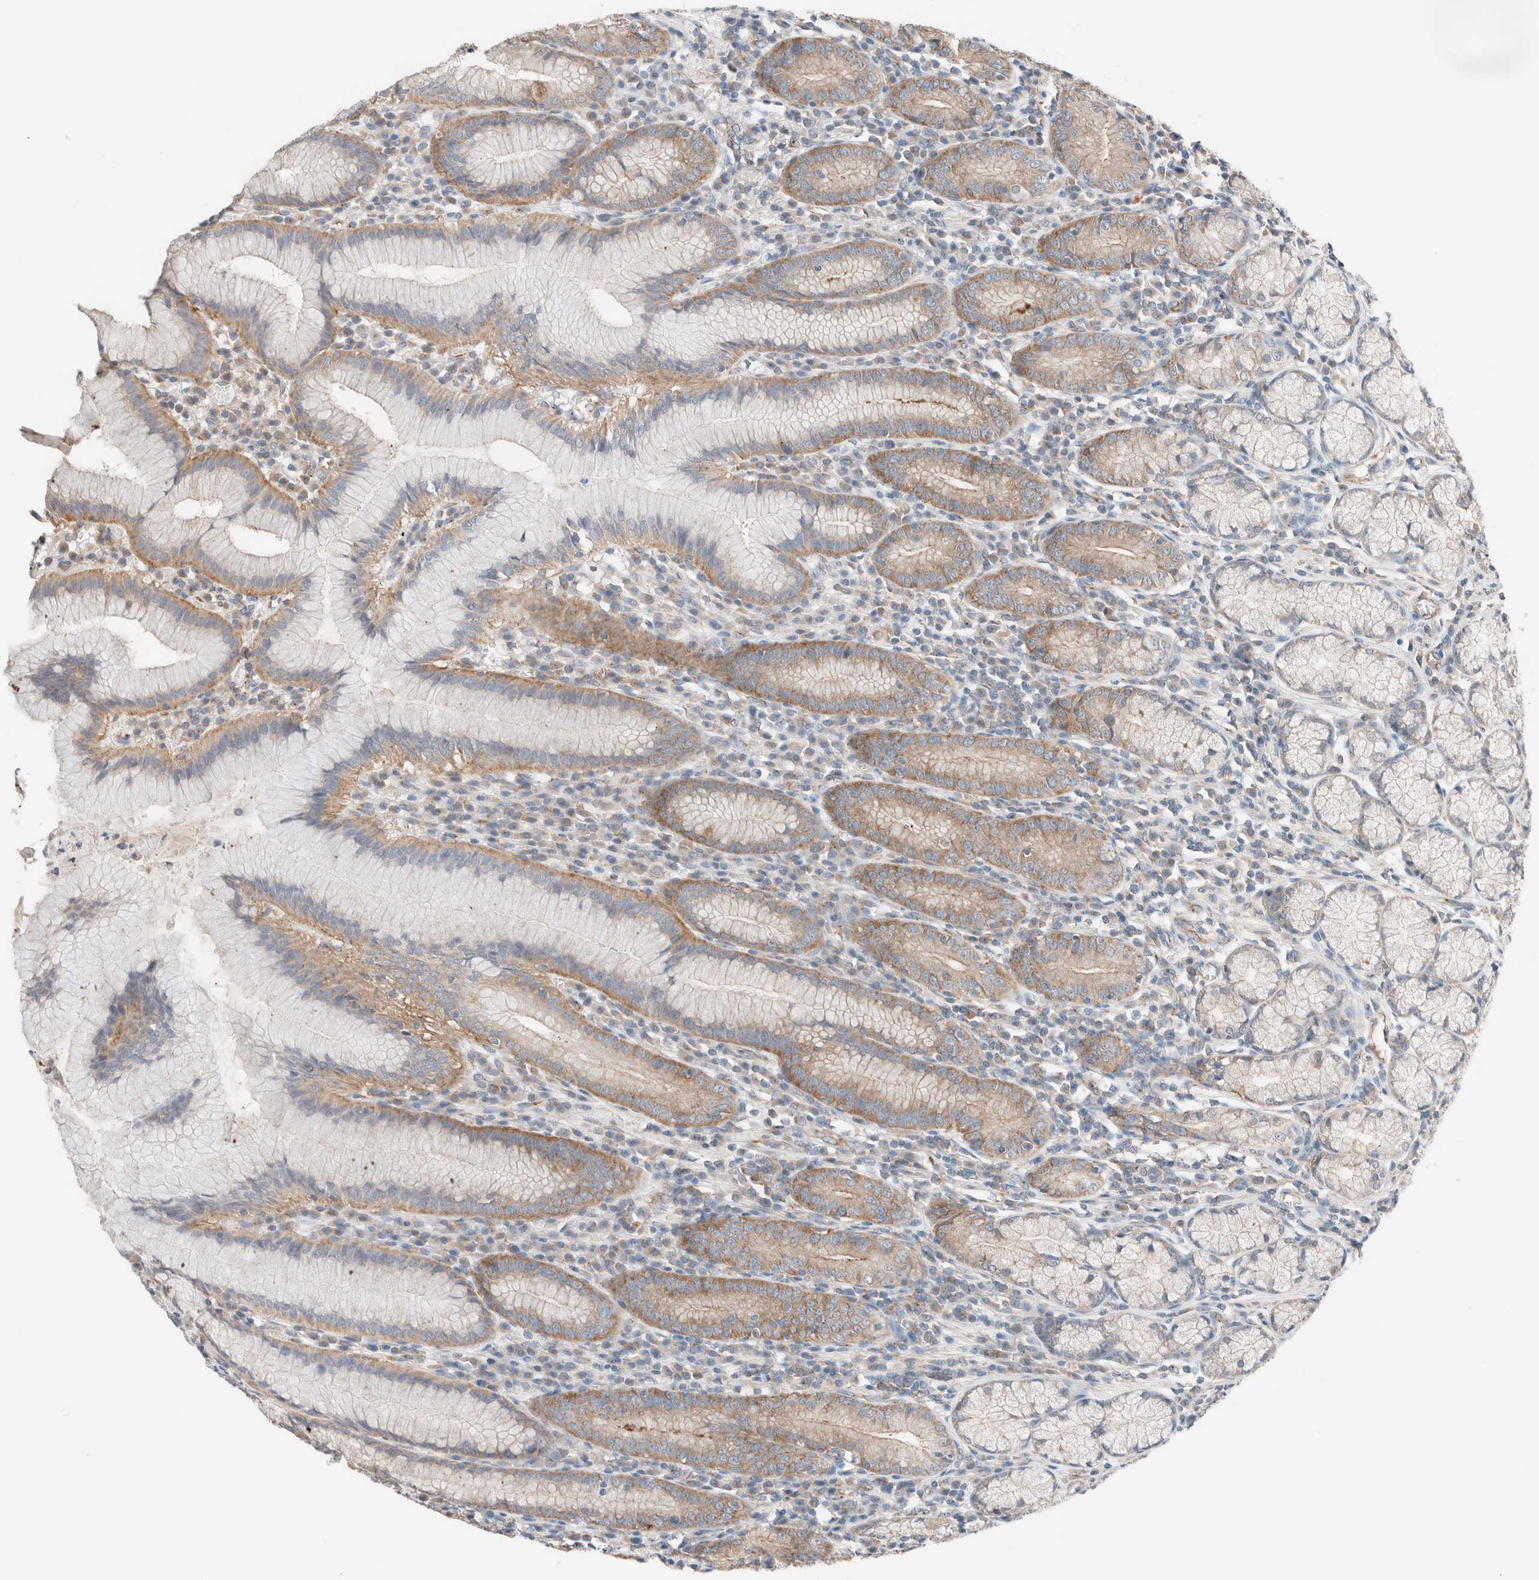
{"staining": {"intensity": "moderate", "quantity": "<25%", "location": "cytoplasmic/membranous"}, "tissue": "stomach", "cell_type": "Glandular cells", "image_type": "normal", "snomed": [{"axis": "morphology", "description": "Normal tissue, NOS"}, {"axis": "topography", "description": "Stomach"}], "caption": "Immunohistochemical staining of benign human stomach shows moderate cytoplasmic/membranous protein staining in approximately <25% of glandular cells.", "gene": "CASC3", "patient": {"sex": "male", "age": 55}}